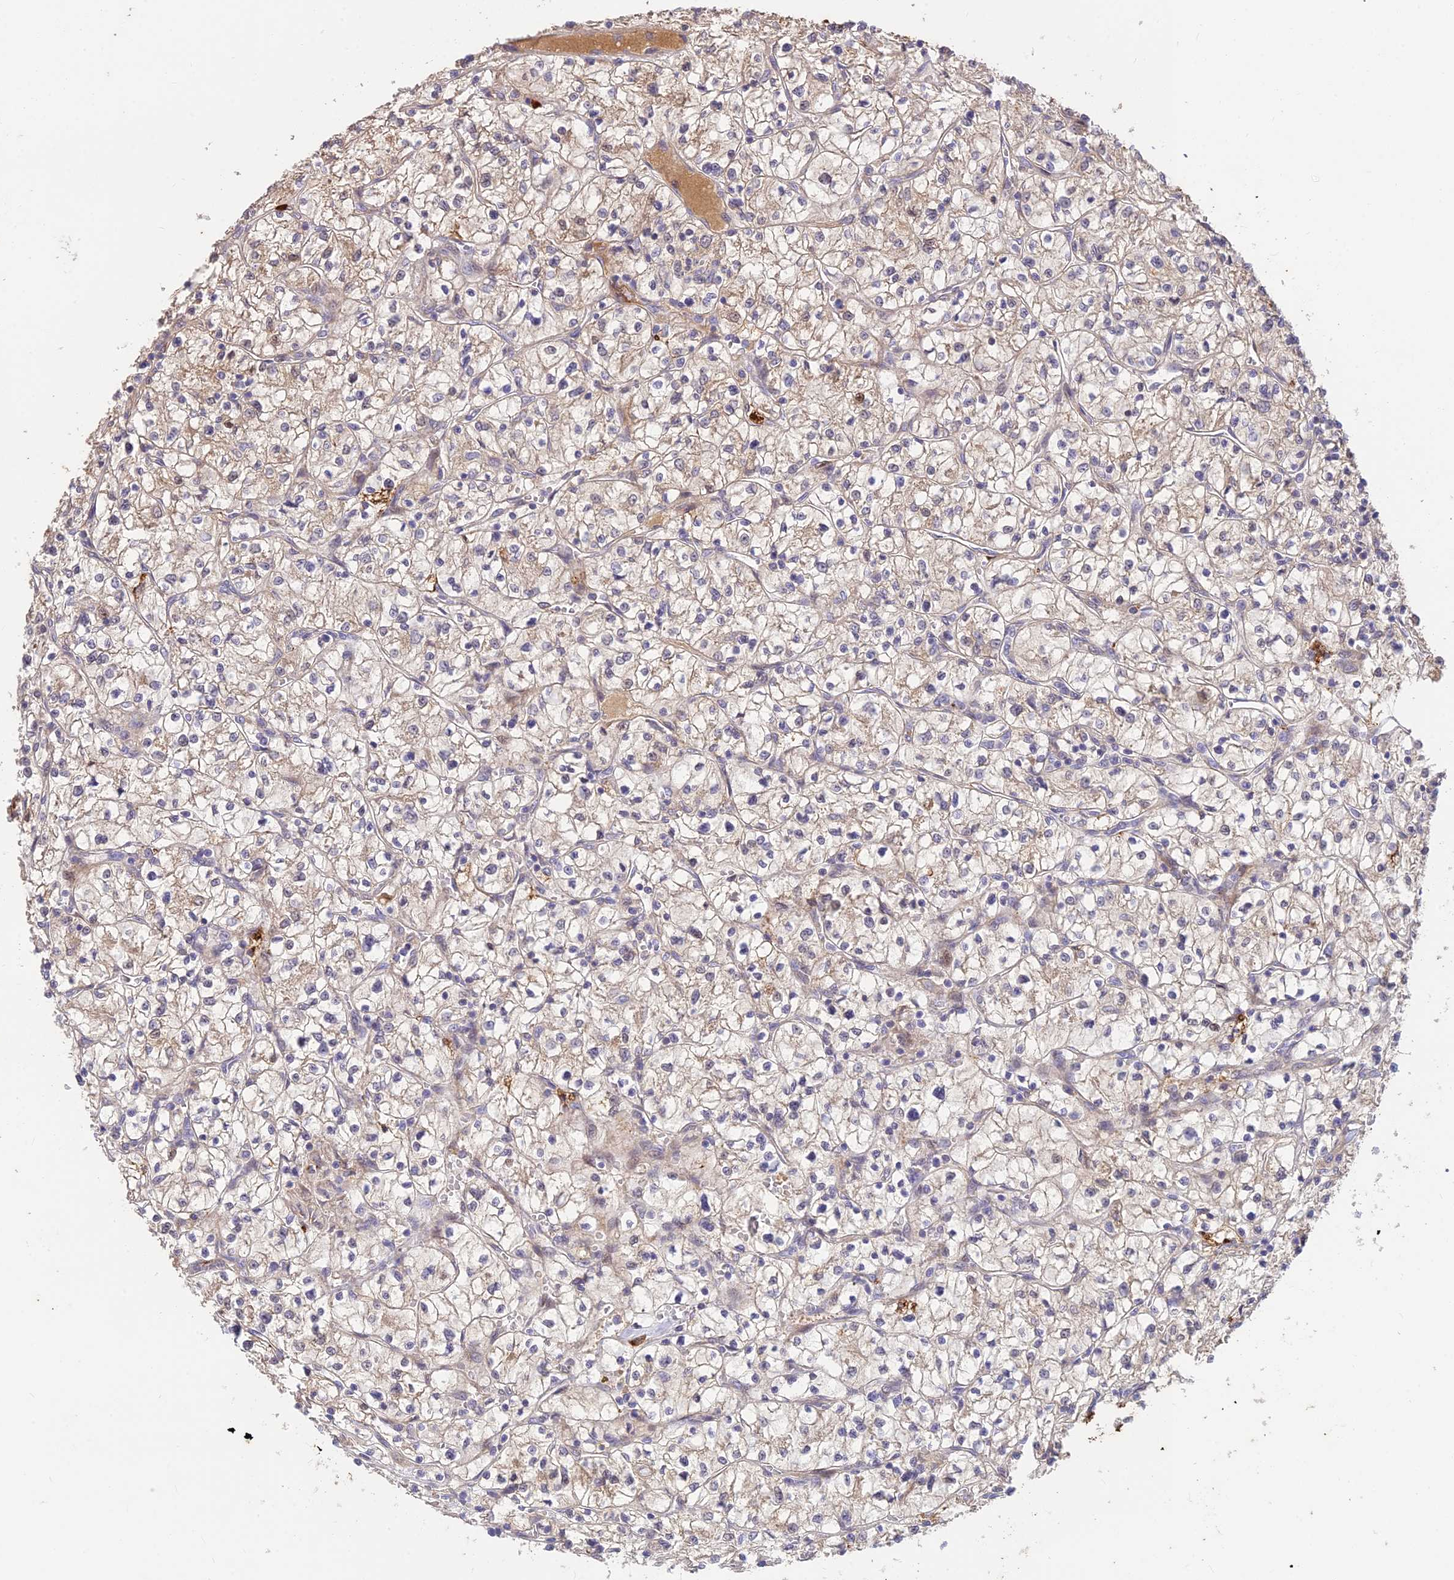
{"staining": {"intensity": "weak", "quantity": "<25%", "location": "cytoplasmic/membranous"}, "tissue": "renal cancer", "cell_type": "Tumor cells", "image_type": "cancer", "snomed": [{"axis": "morphology", "description": "Adenocarcinoma, NOS"}, {"axis": "topography", "description": "Kidney"}], "caption": "Tumor cells show no significant positivity in renal cancer (adenocarcinoma).", "gene": "ASPDH", "patient": {"sex": "female", "age": 64}}